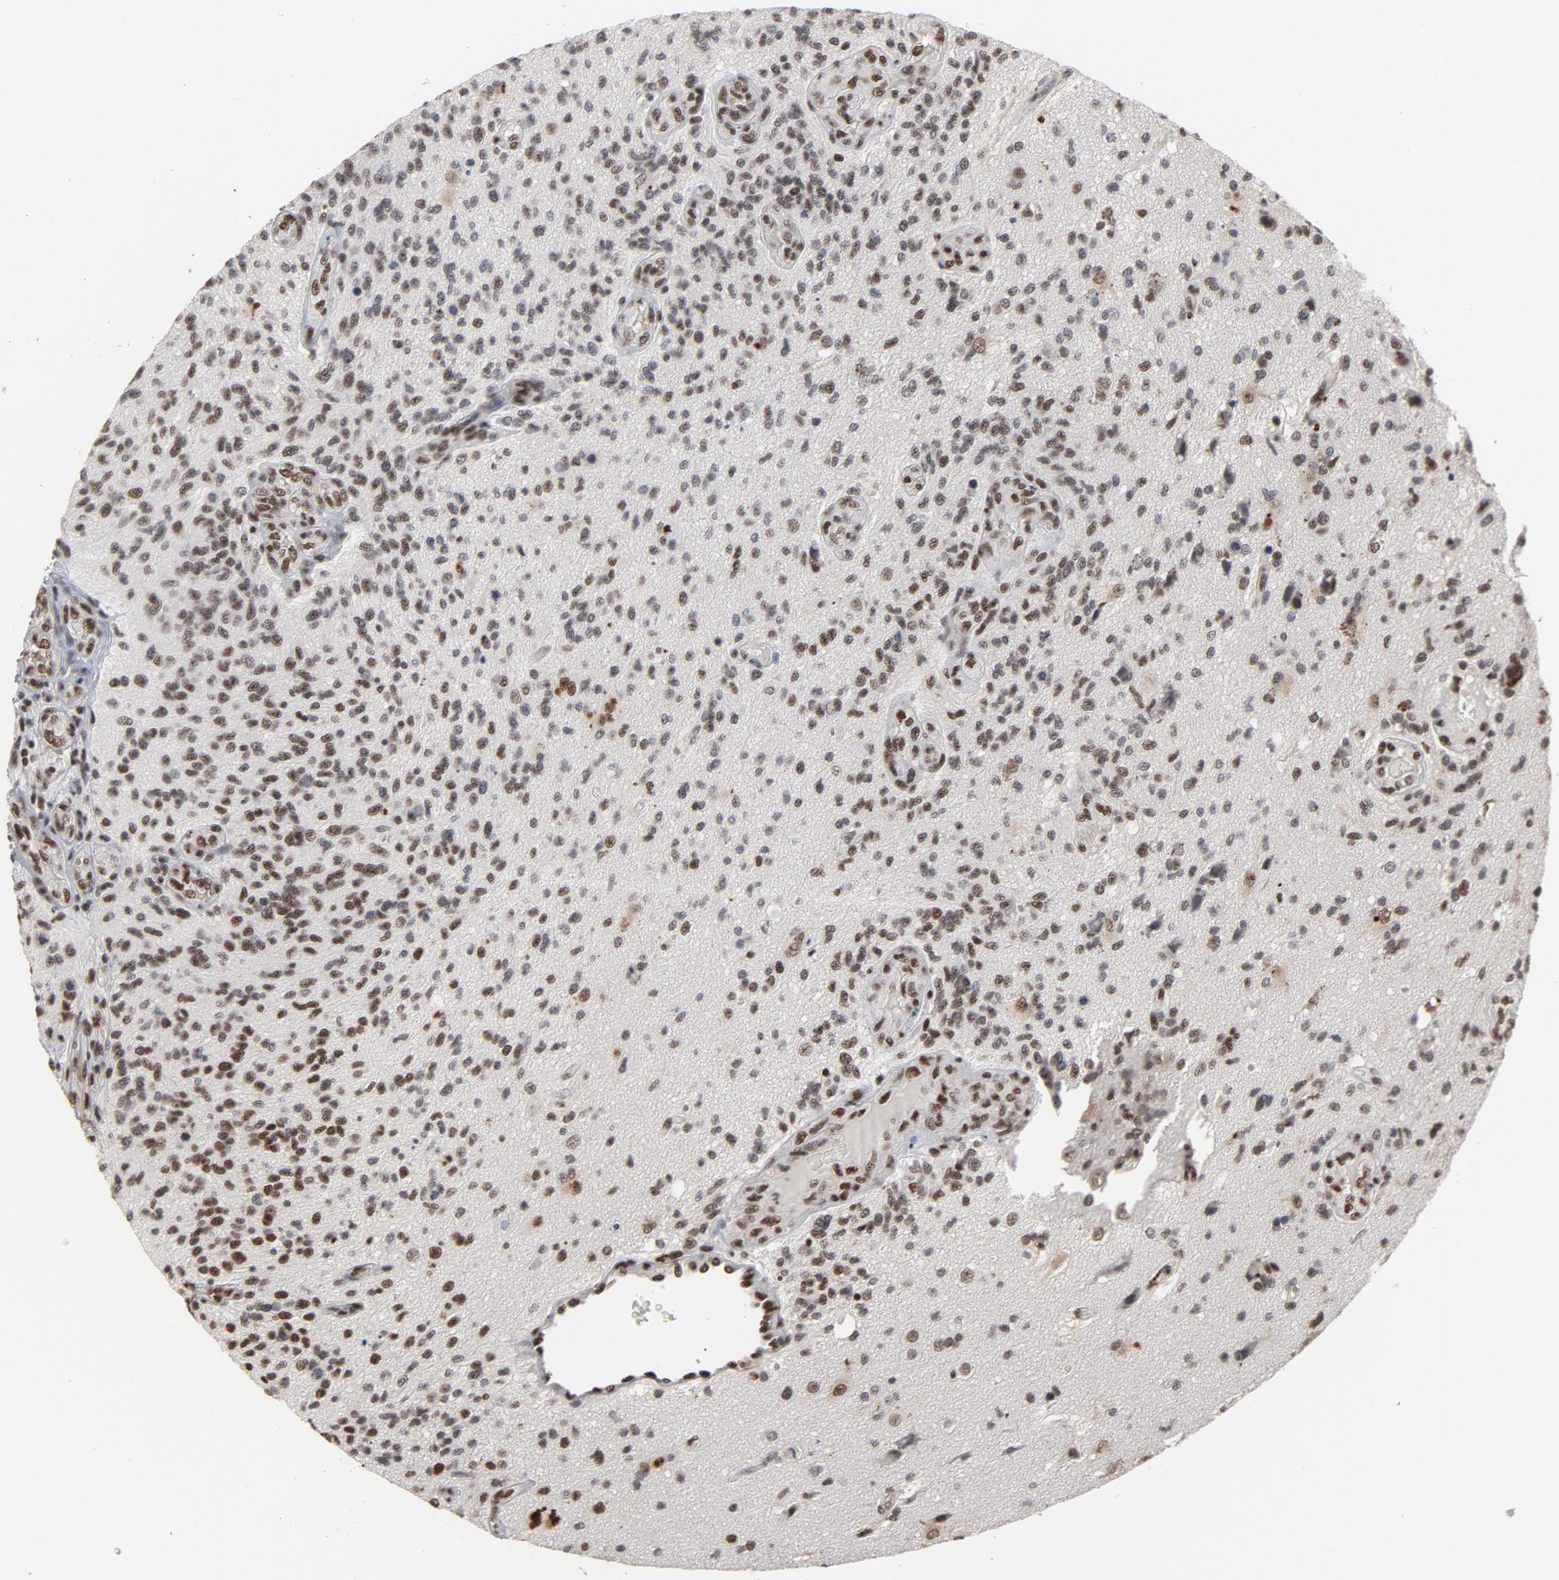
{"staining": {"intensity": "moderate", "quantity": "25%-75%", "location": "nuclear"}, "tissue": "glioma", "cell_type": "Tumor cells", "image_type": "cancer", "snomed": [{"axis": "morphology", "description": "Normal tissue, NOS"}, {"axis": "morphology", "description": "Glioma, malignant, High grade"}, {"axis": "topography", "description": "Cerebral cortex"}], "caption": "Approximately 25%-75% of tumor cells in glioma reveal moderate nuclear protein positivity as visualized by brown immunohistochemical staining.", "gene": "MRE11", "patient": {"sex": "male", "age": 75}}